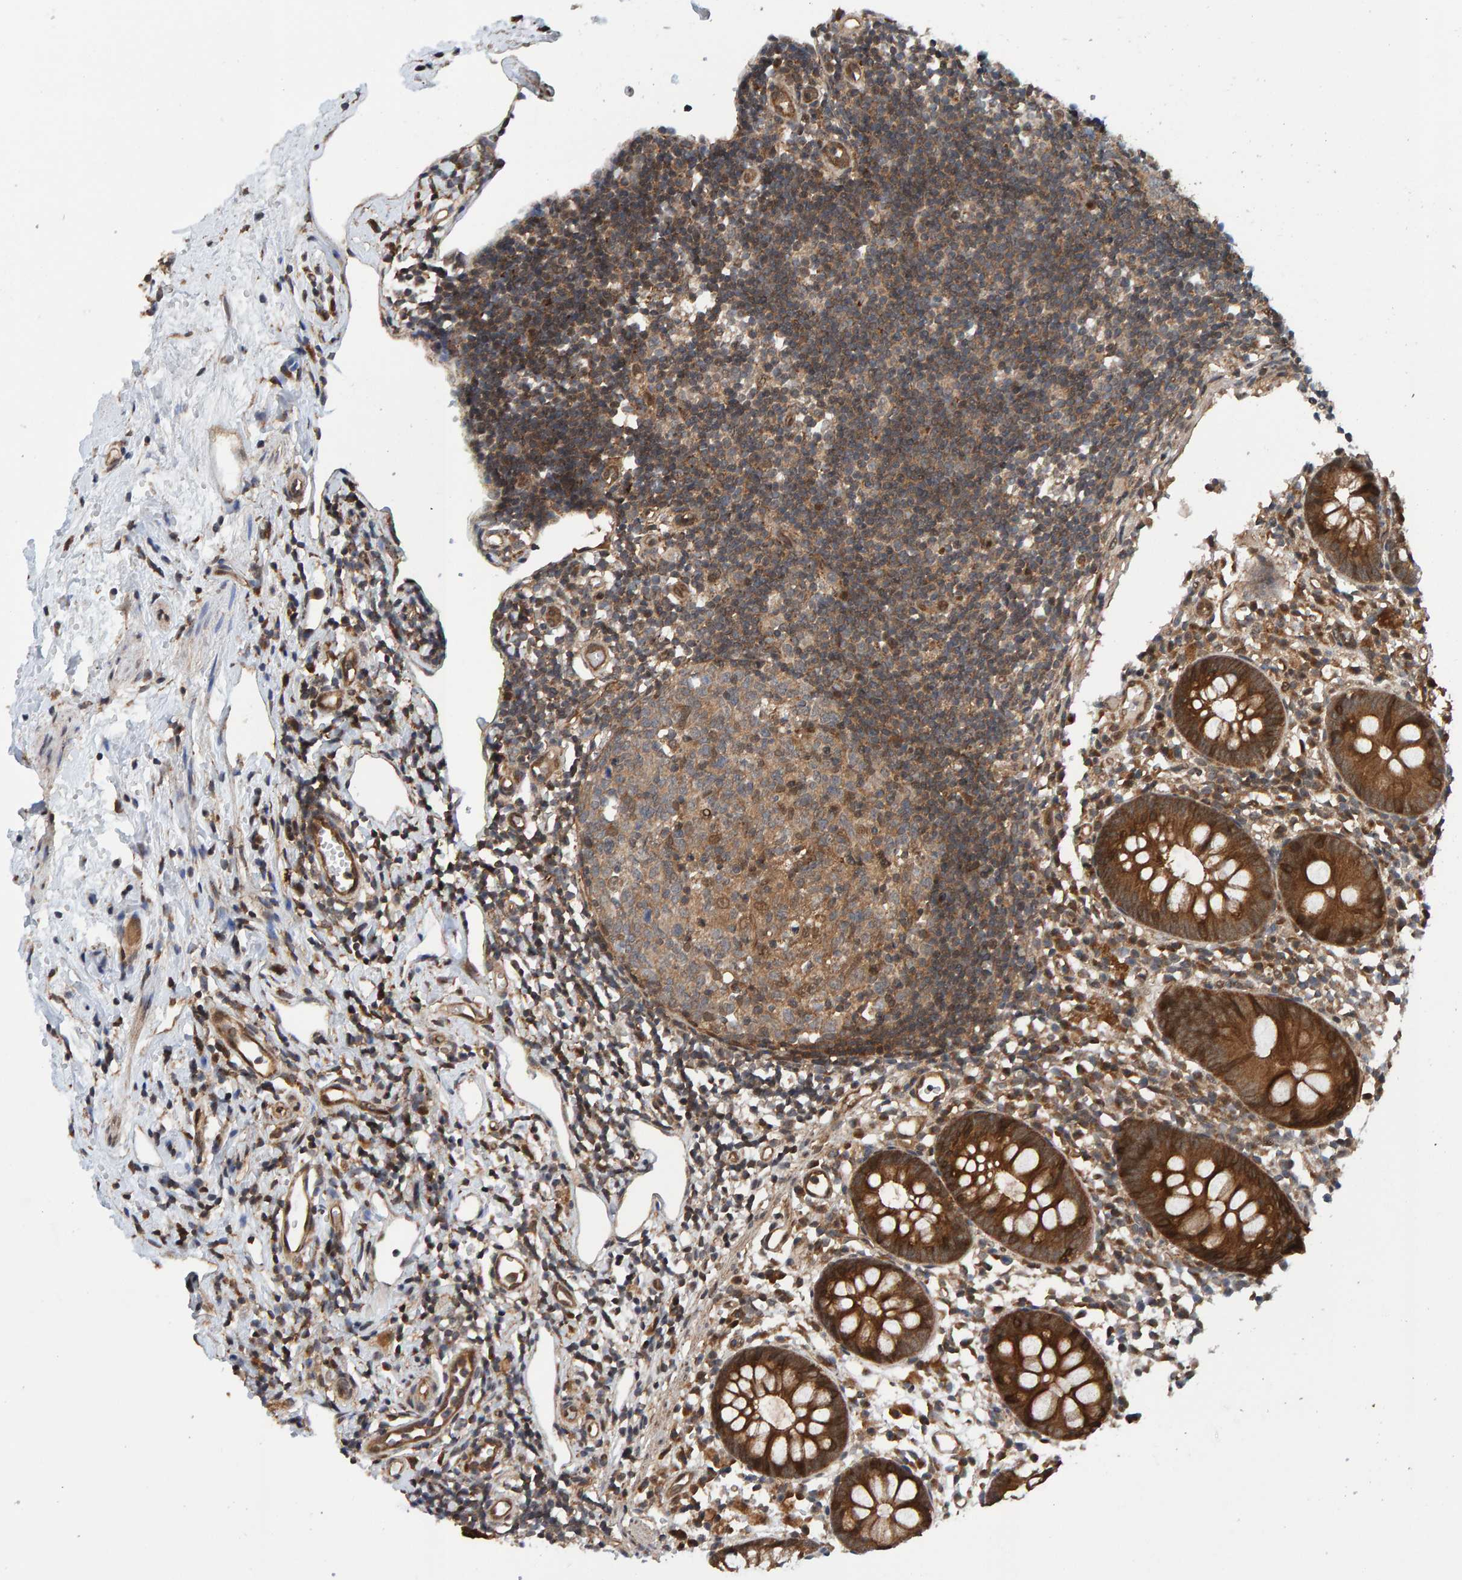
{"staining": {"intensity": "strong", "quantity": ">75%", "location": "cytoplasmic/membranous"}, "tissue": "appendix", "cell_type": "Glandular cells", "image_type": "normal", "snomed": [{"axis": "morphology", "description": "Normal tissue, NOS"}, {"axis": "topography", "description": "Appendix"}], "caption": "IHC of normal appendix shows high levels of strong cytoplasmic/membranous staining in about >75% of glandular cells.", "gene": "SCRN2", "patient": {"sex": "female", "age": 20}}